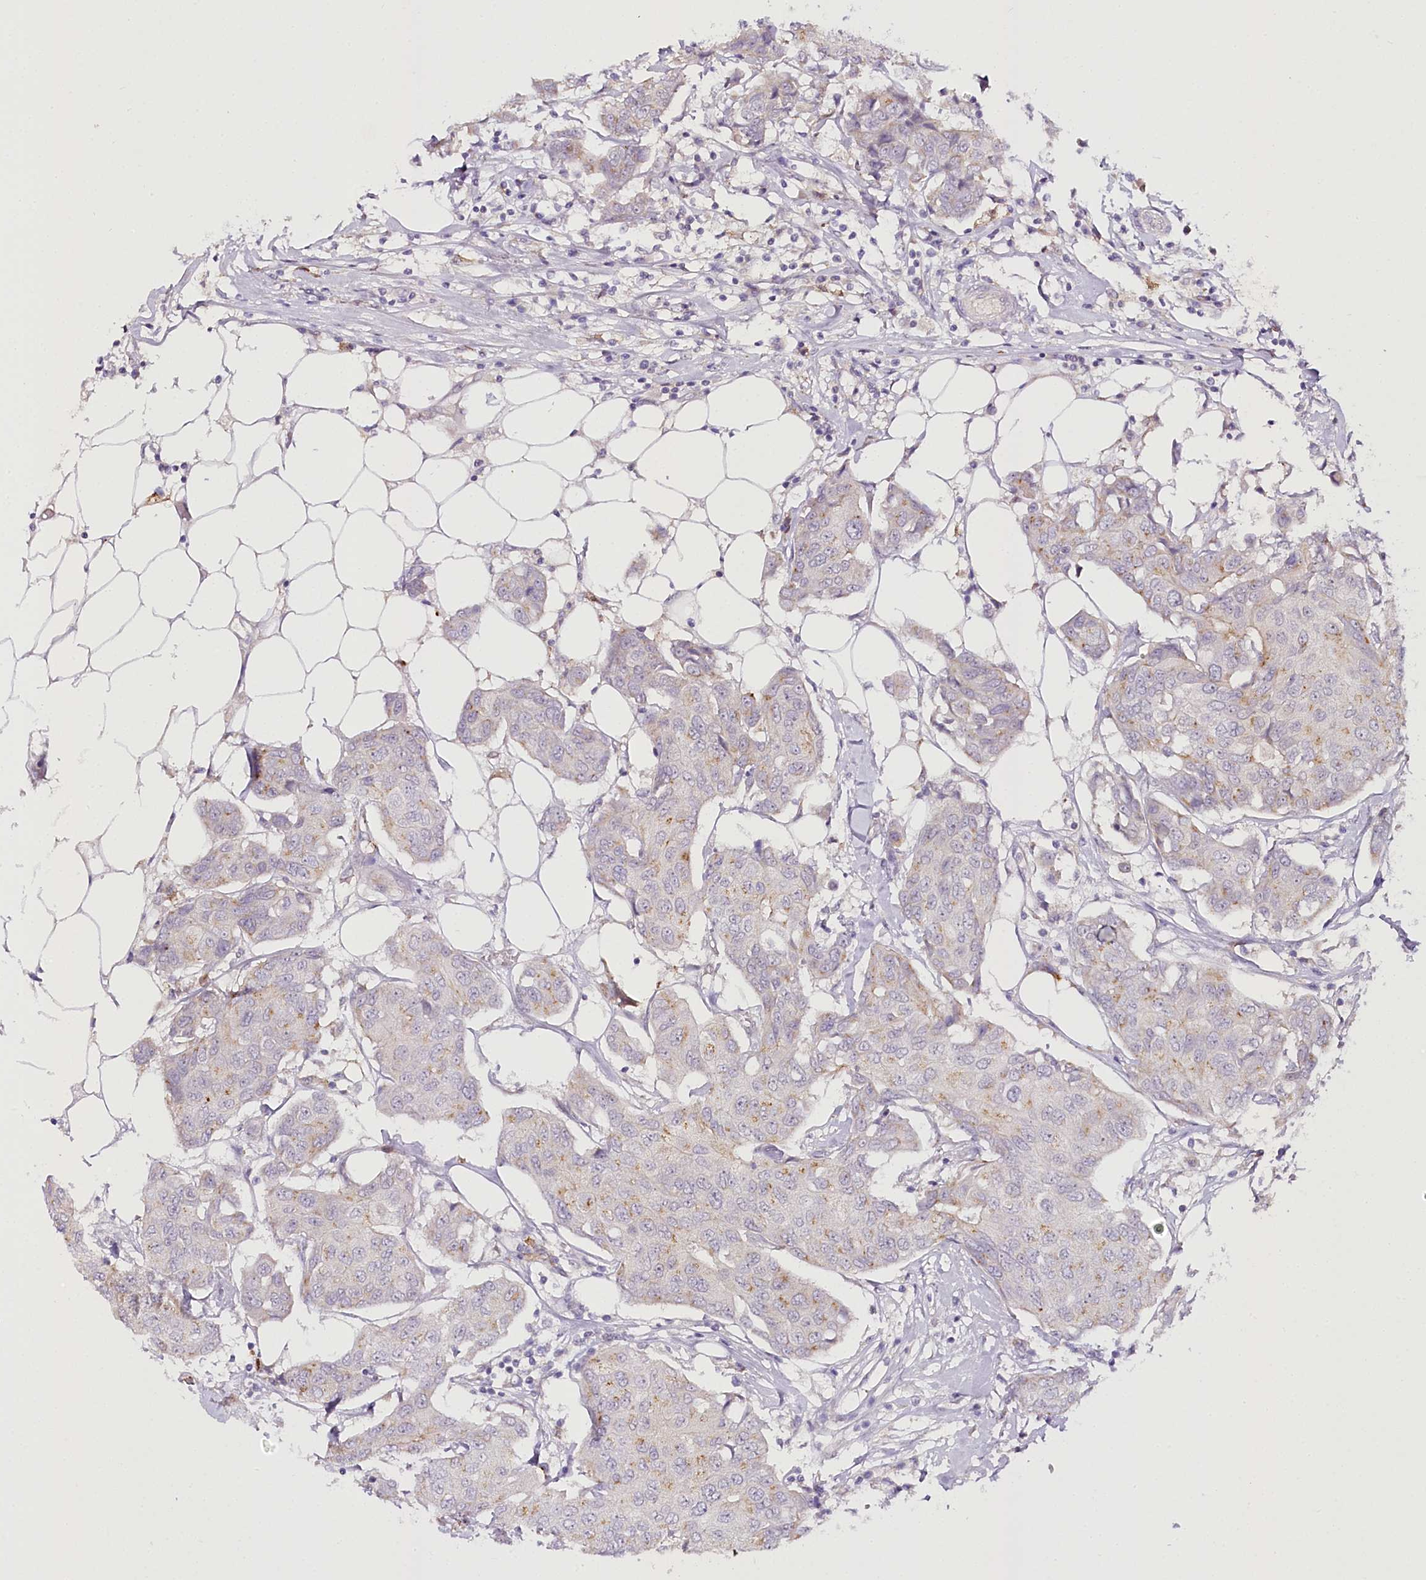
{"staining": {"intensity": "weak", "quantity": "<25%", "location": "cytoplasmic/membranous"}, "tissue": "breast cancer", "cell_type": "Tumor cells", "image_type": "cancer", "snomed": [{"axis": "morphology", "description": "Duct carcinoma"}, {"axis": "topography", "description": "Breast"}], "caption": "Immunohistochemistry (IHC) micrograph of human intraductal carcinoma (breast) stained for a protein (brown), which shows no expression in tumor cells.", "gene": "VWA5A", "patient": {"sex": "female", "age": 80}}